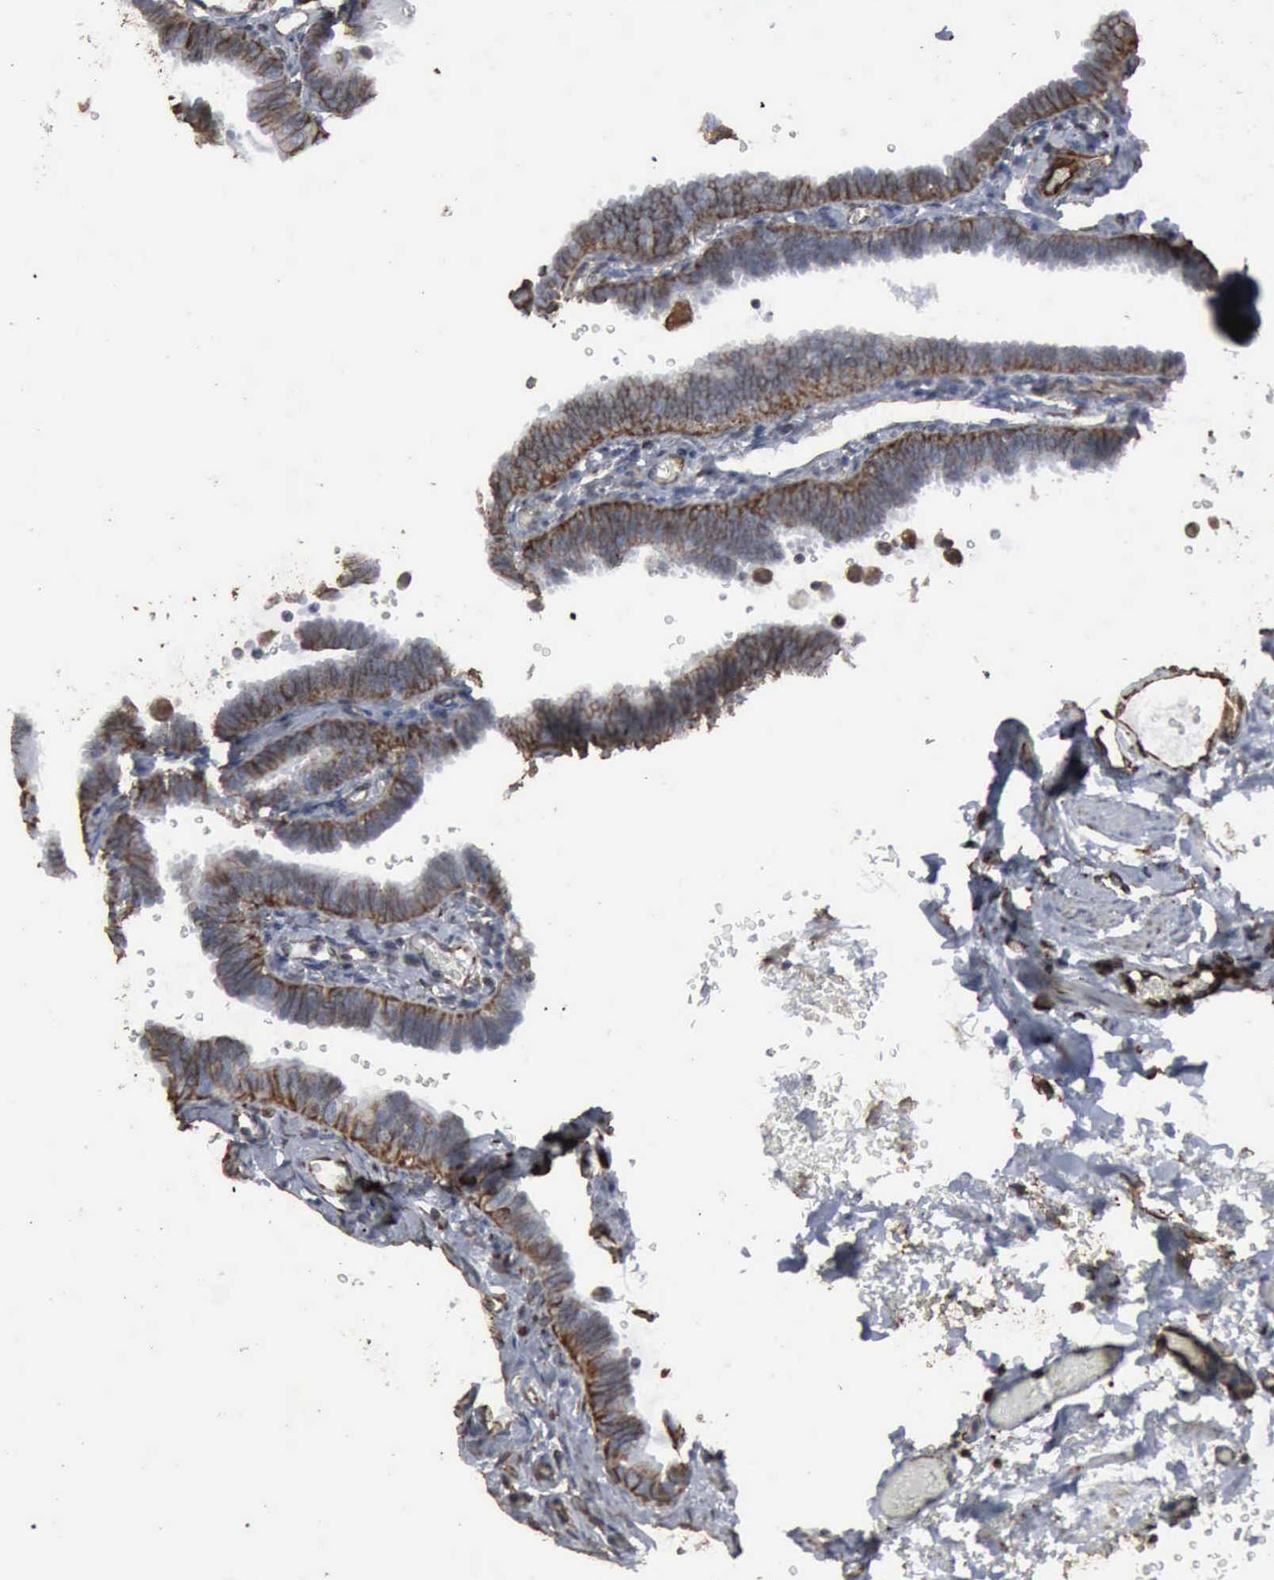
{"staining": {"intensity": "moderate", "quantity": ">75%", "location": "cytoplasmic/membranous"}, "tissue": "fallopian tube", "cell_type": "Glandular cells", "image_type": "normal", "snomed": [{"axis": "morphology", "description": "Normal tissue, NOS"}, {"axis": "topography", "description": "Fallopian tube"}], "caption": "About >75% of glandular cells in benign human fallopian tube exhibit moderate cytoplasmic/membranous protein expression as visualized by brown immunohistochemical staining.", "gene": "CCNE1", "patient": {"sex": "female", "age": 51}}